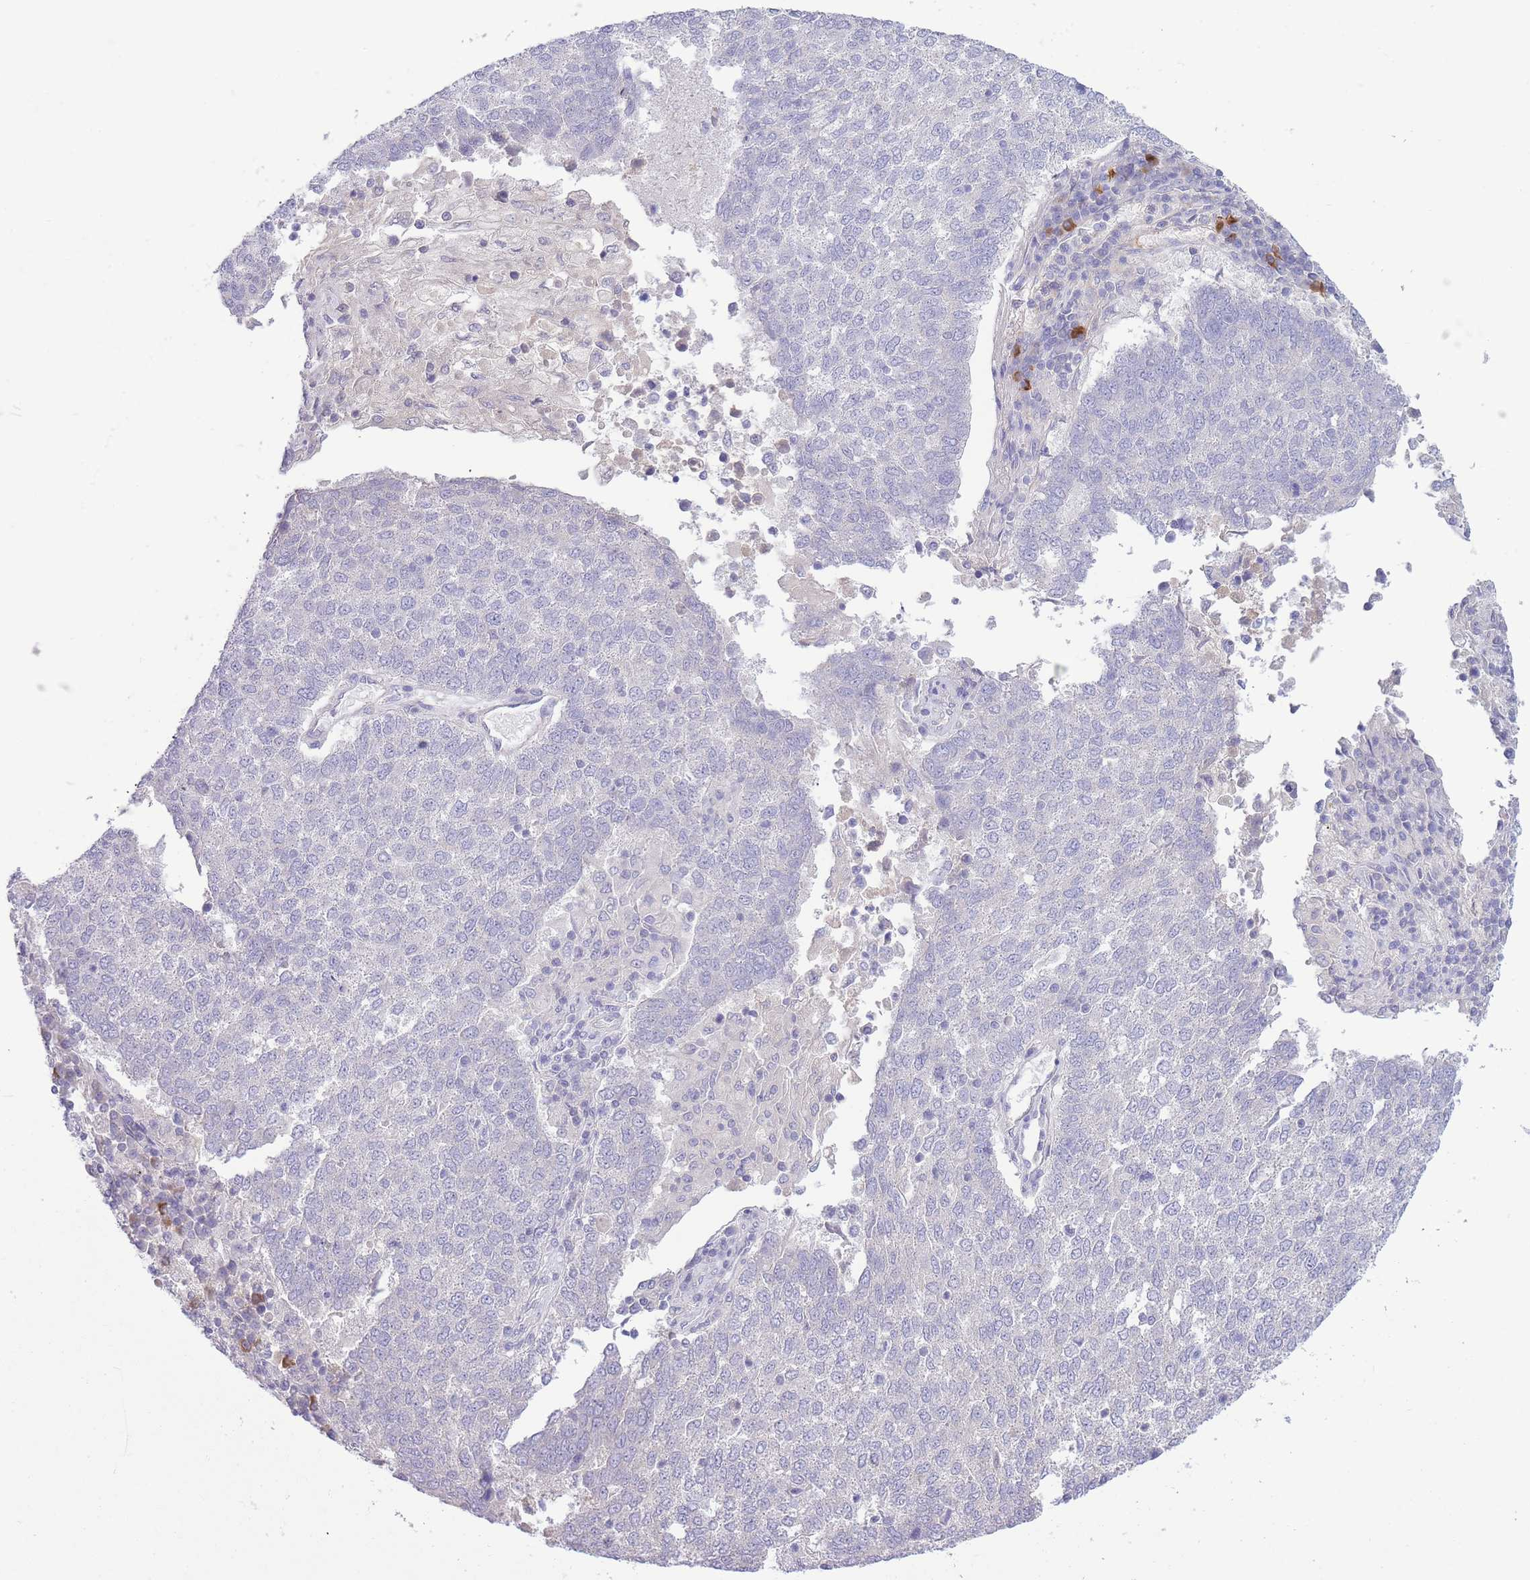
{"staining": {"intensity": "negative", "quantity": "none", "location": "none"}, "tissue": "lung cancer", "cell_type": "Tumor cells", "image_type": "cancer", "snomed": [{"axis": "morphology", "description": "Squamous cell carcinoma, NOS"}, {"axis": "topography", "description": "Lung"}], "caption": "An IHC image of squamous cell carcinoma (lung) is shown. There is no staining in tumor cells of squamous cell carcinoma (lung).", "gene": "ASAP3", "patient": {"sex": "male", "age": 73}}